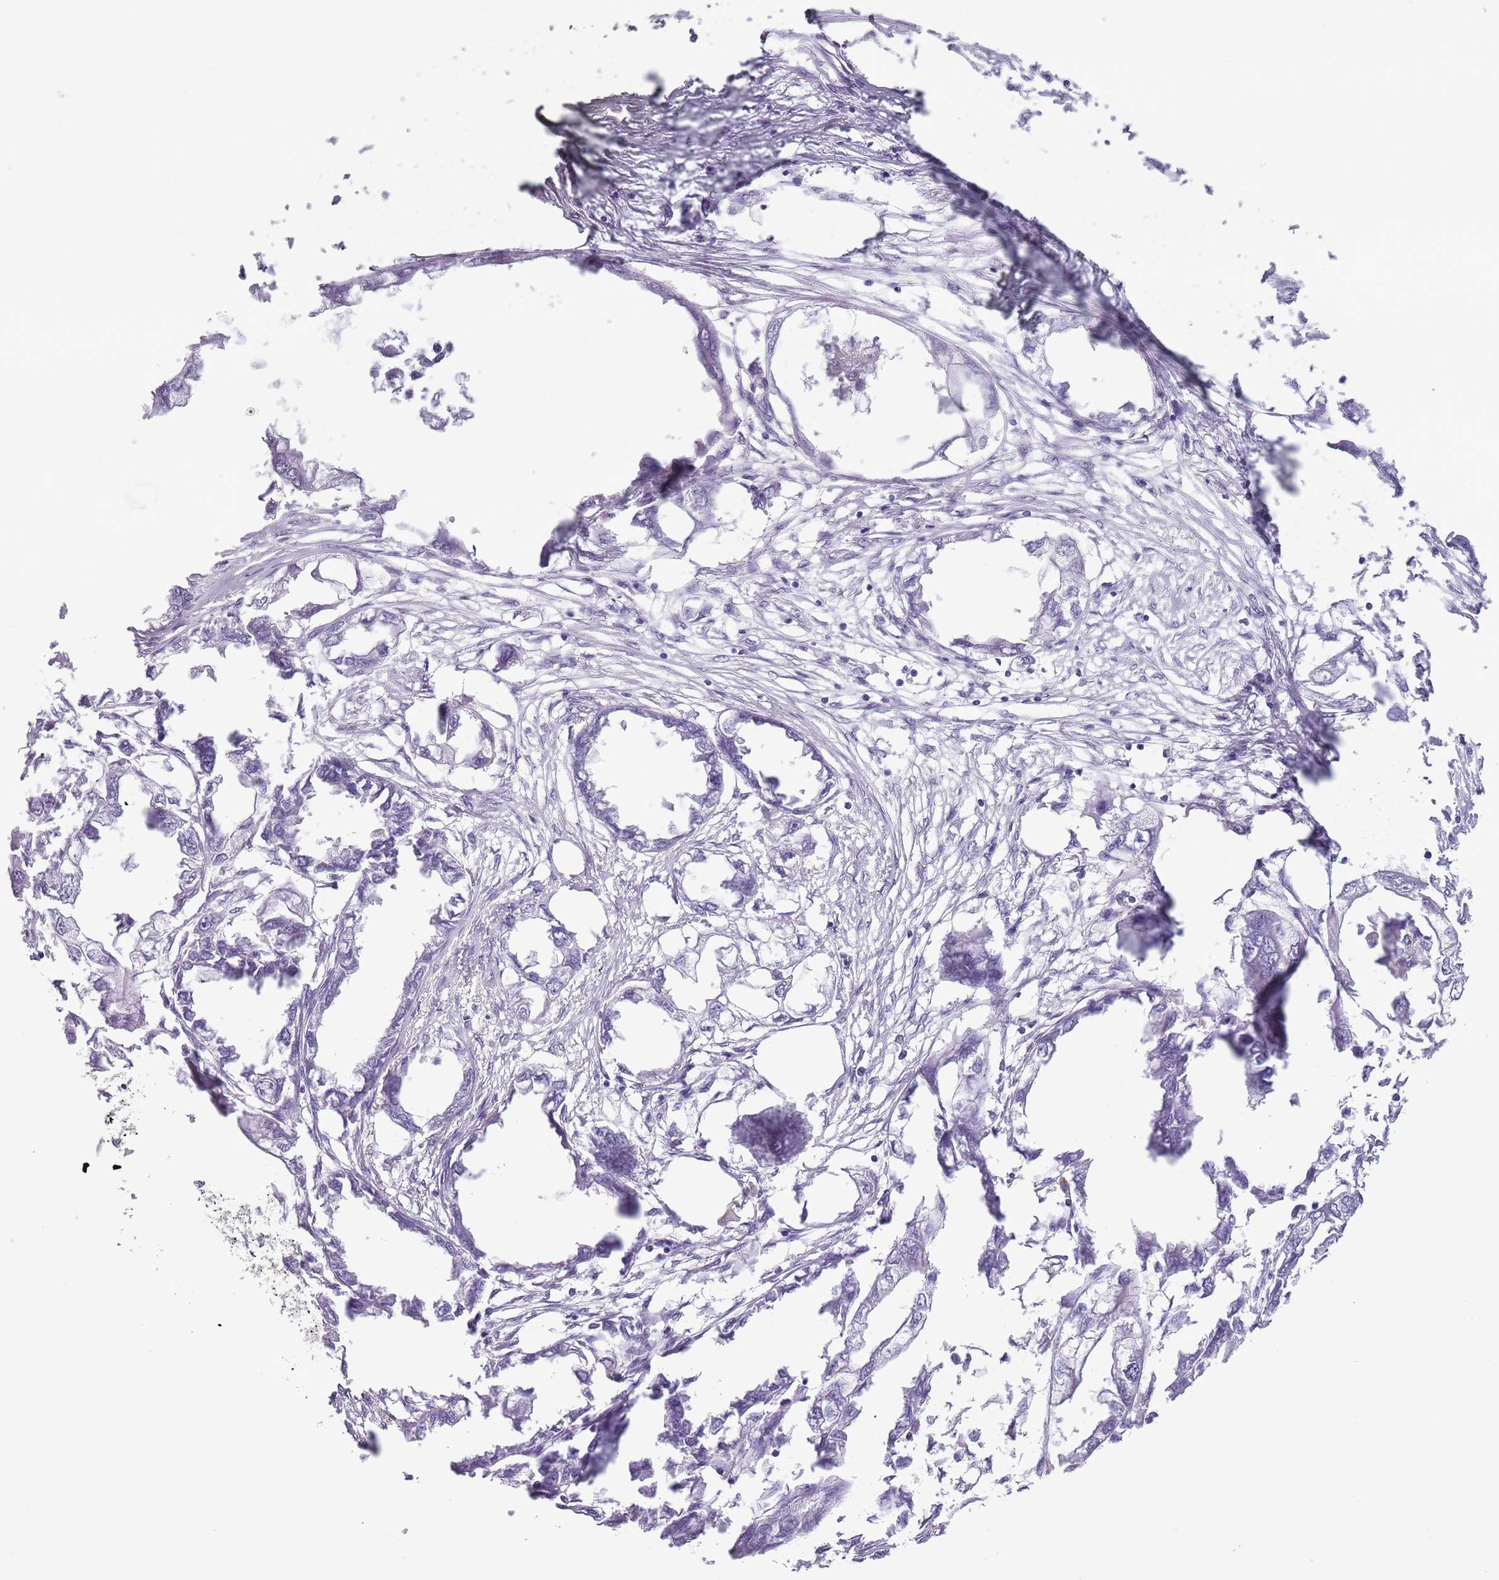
{"staining": {"intensity": "negative", "quantity": "none", "location": "none"}, "tissue": "endometrial cancer", "cell_type": "Tumor cells", "image_type": "cancer", "snomed": [{"axis": "morphology", "description": "Adenocarcinoma, NOS"}, {"axis": "morphology", "description": "Adenocarcinoma, metastatic, NOS"}, {"axis": "topography", "description": "Adipose tissue"}, {"axis": "topography", "description": "Endometrium"}], "caption": "This is an IHC micrograph of metastatic adenocarcinoma (endometrial). There is no positivity in tumor cells.", "gene": "CELF6", "patient": {"sex": "female", "age": 67}}